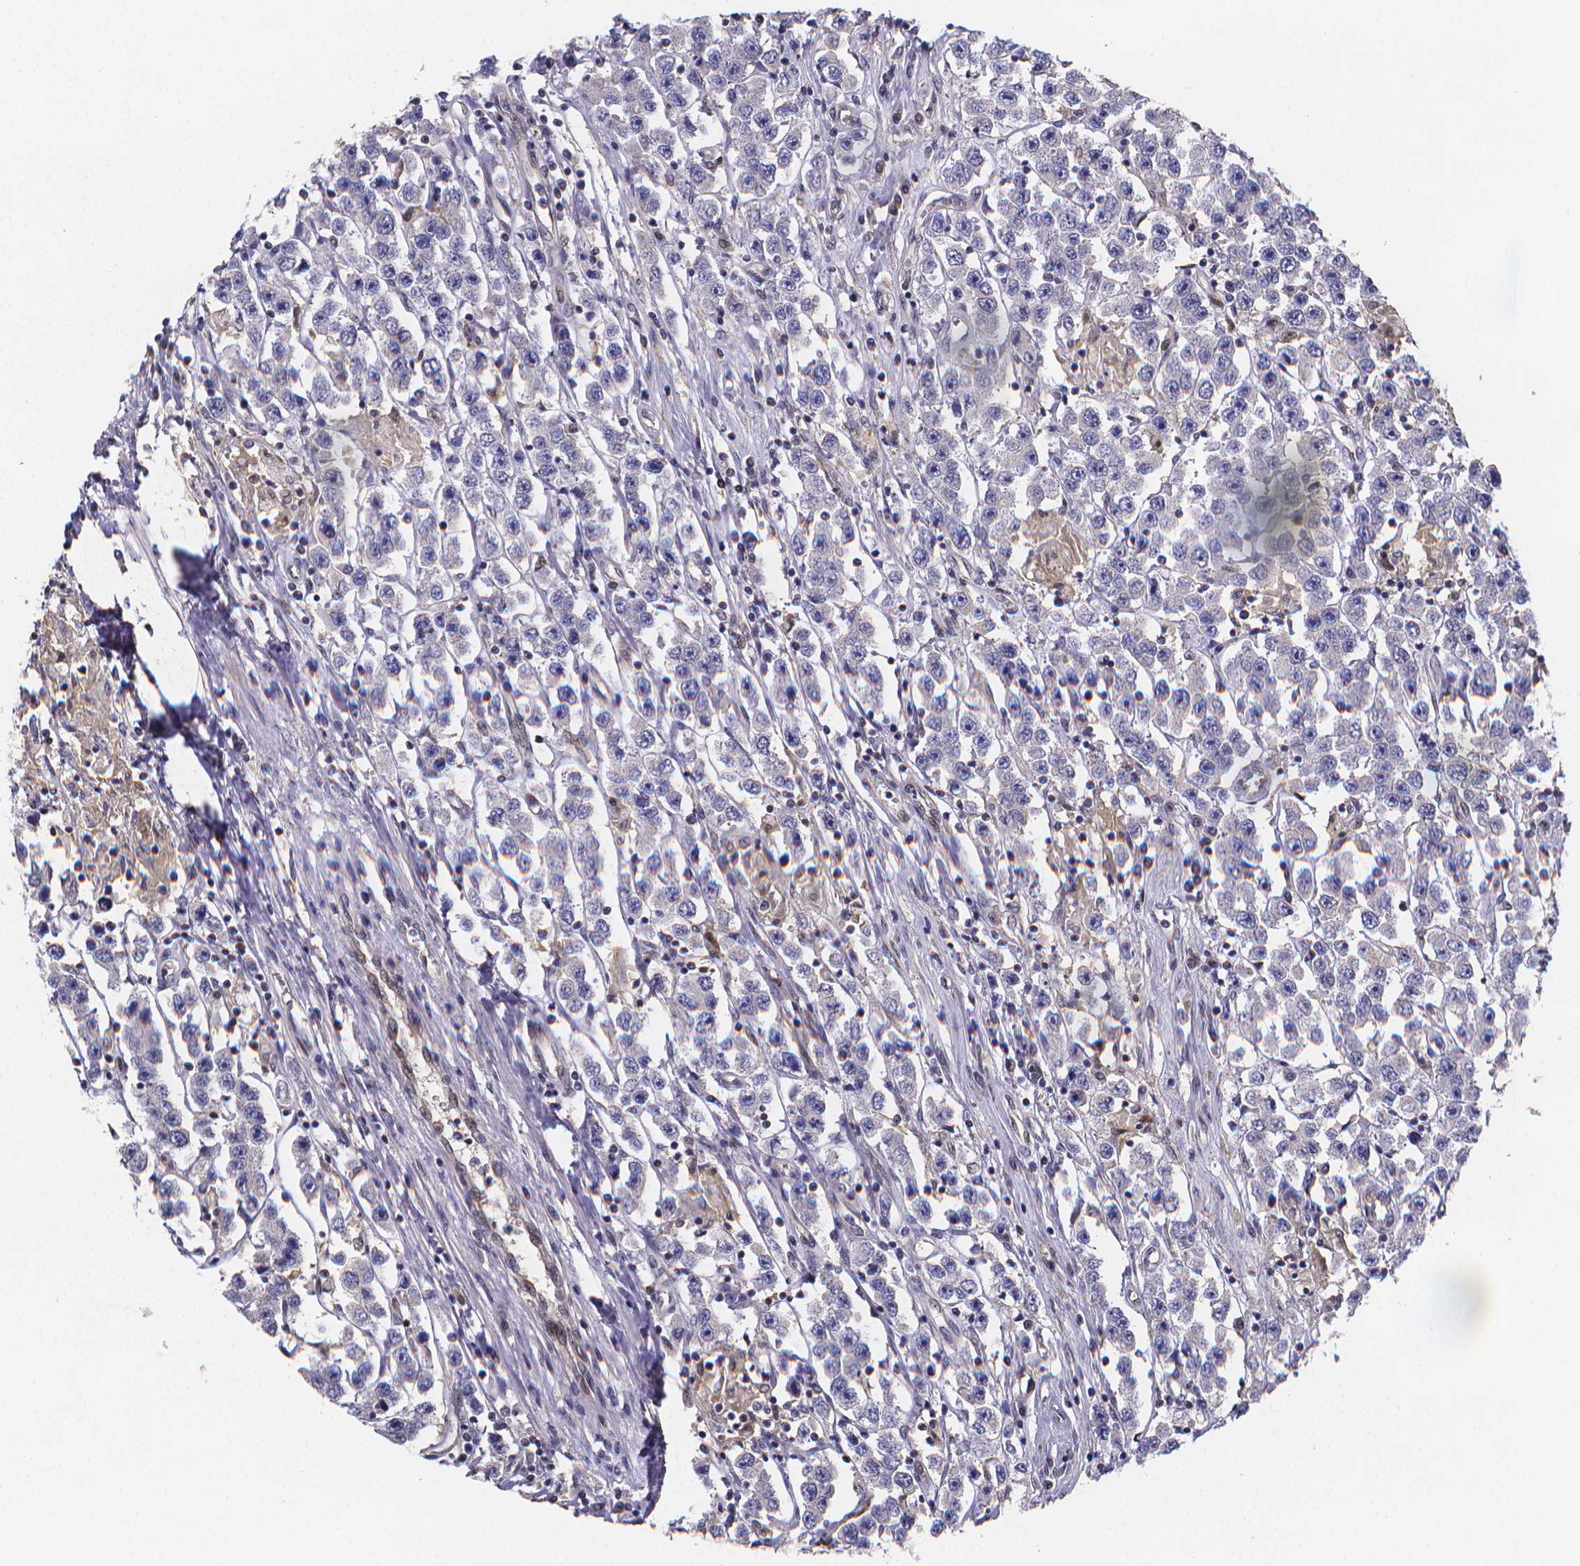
{"staining": {"intensity": "negative", "quantity": "none", "location": "none"}, "tissue": "testis cancer", "cell_type": "Tumor cells", "image_type": "cancer", "snomed": [{"axis": "morphology", "description": "Seminoma, NOS"}, {"axis": "topography", "description": "Testis"}], "caption": "Immunohistochemical staining of human testis seminoma reveals no significant staining in tumor cells.", "gene": "PAH", "patient": {"sex": "male", "age": 45}}